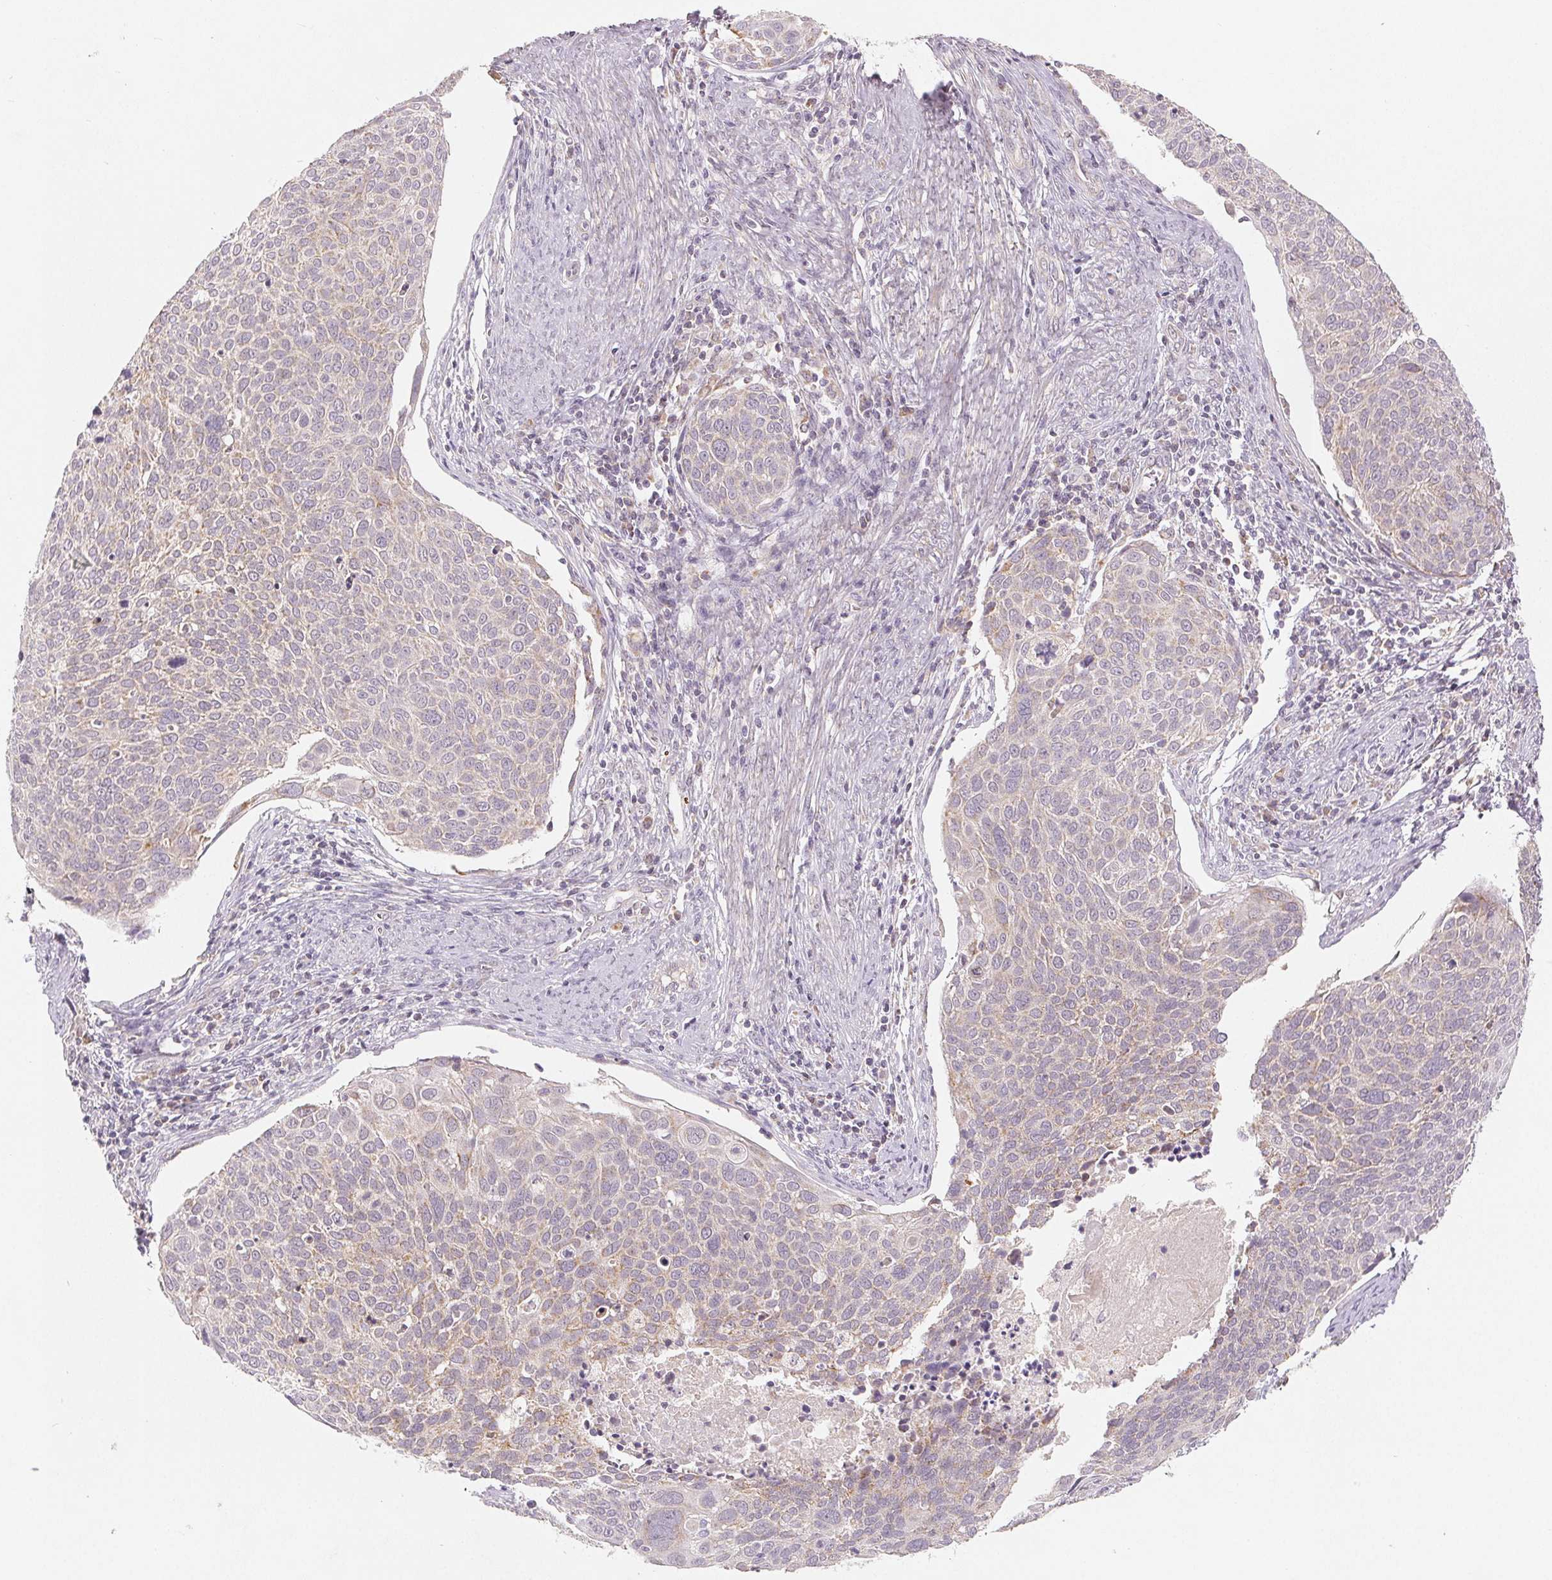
{"staining": {"intensity": "weak", "quantity": "<25%", "location": "cytoplasmic/membranous"}, "tissue": "cervical cancer", "cell_type": "Tumor cells", "image_type": "cancer", "snomed": [{"axis": "morphology", "description": "Squamous cell carcinoma, NOS"}, {"axis": "topography", "description": "Cervix"}], "caption": "Immunohistochemistry micrograph of cervical cancer (squamous cell carcinoma) stained for a protein (brown), which demonstrates no staining in tumor cells. (DAB (3,3'-diaminobenzidine) IHC, high magnification).", "gene": "GHITM", "patient": {"sex": "female", "age": 39}}